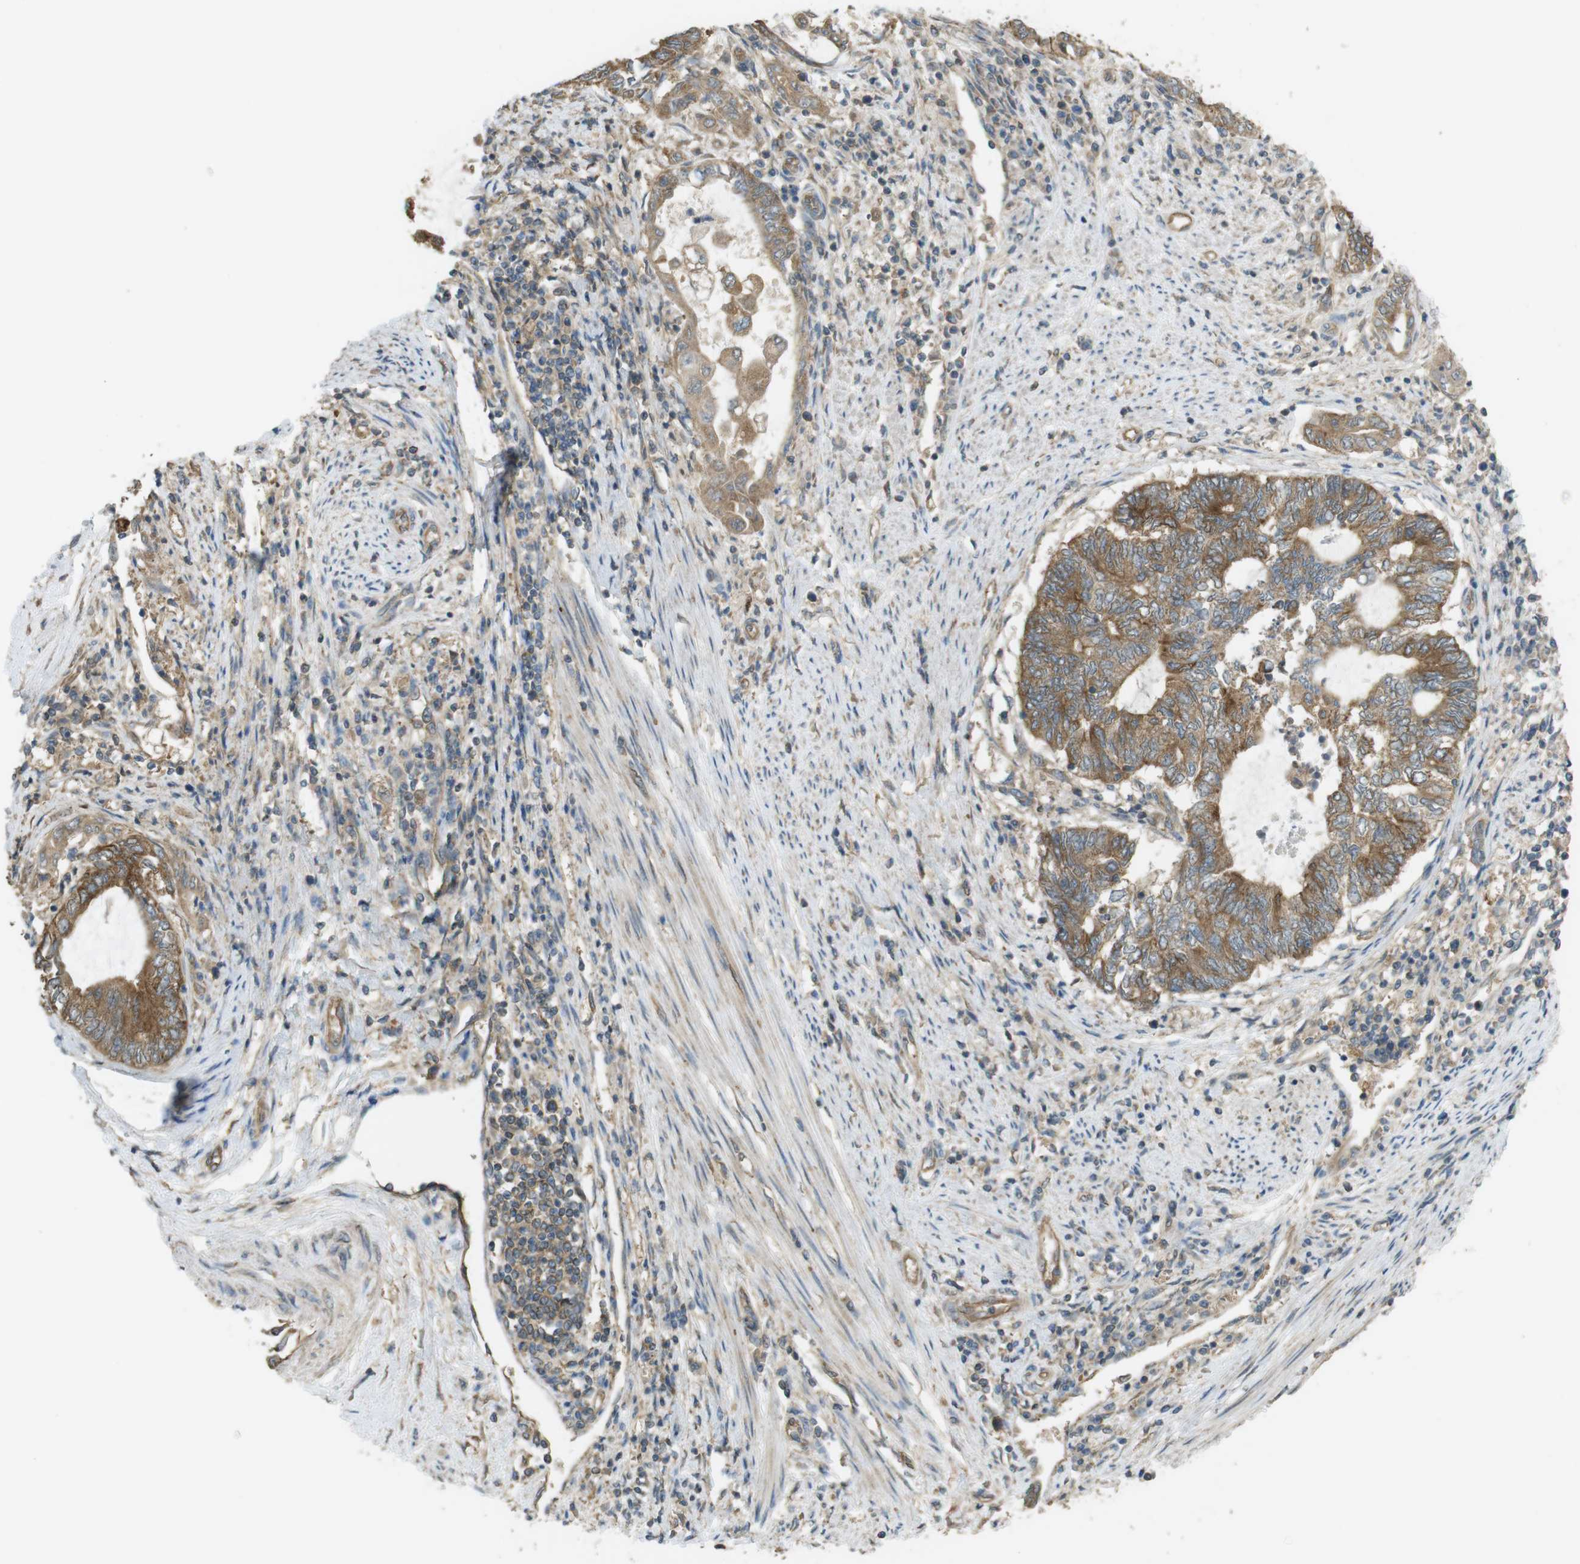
{"staining": {"intensity": "moderate", "quantity": ">75%", "location": "cytoplasmic/membranous"}, "tissue": "endometrial cancer", "cell_type": "Tumor cells", "image_type": "cancer", "snomed": [{"axis": "morphology", "description": "Adenocarcinoma, NOS"}, {"axis": "topography", "description": "Uterus"}, {"axis": "topography", "description": "Endometrium"}], "caption": "Immunohistochemical staining of endometrial cancer (adenocarcinoma) displays moderate cytoplasmic/membranous protein expression in about >75% of tumor cells.", "gene": "ZDHHC20", "patient": {"sex": "female", "age": 70}}